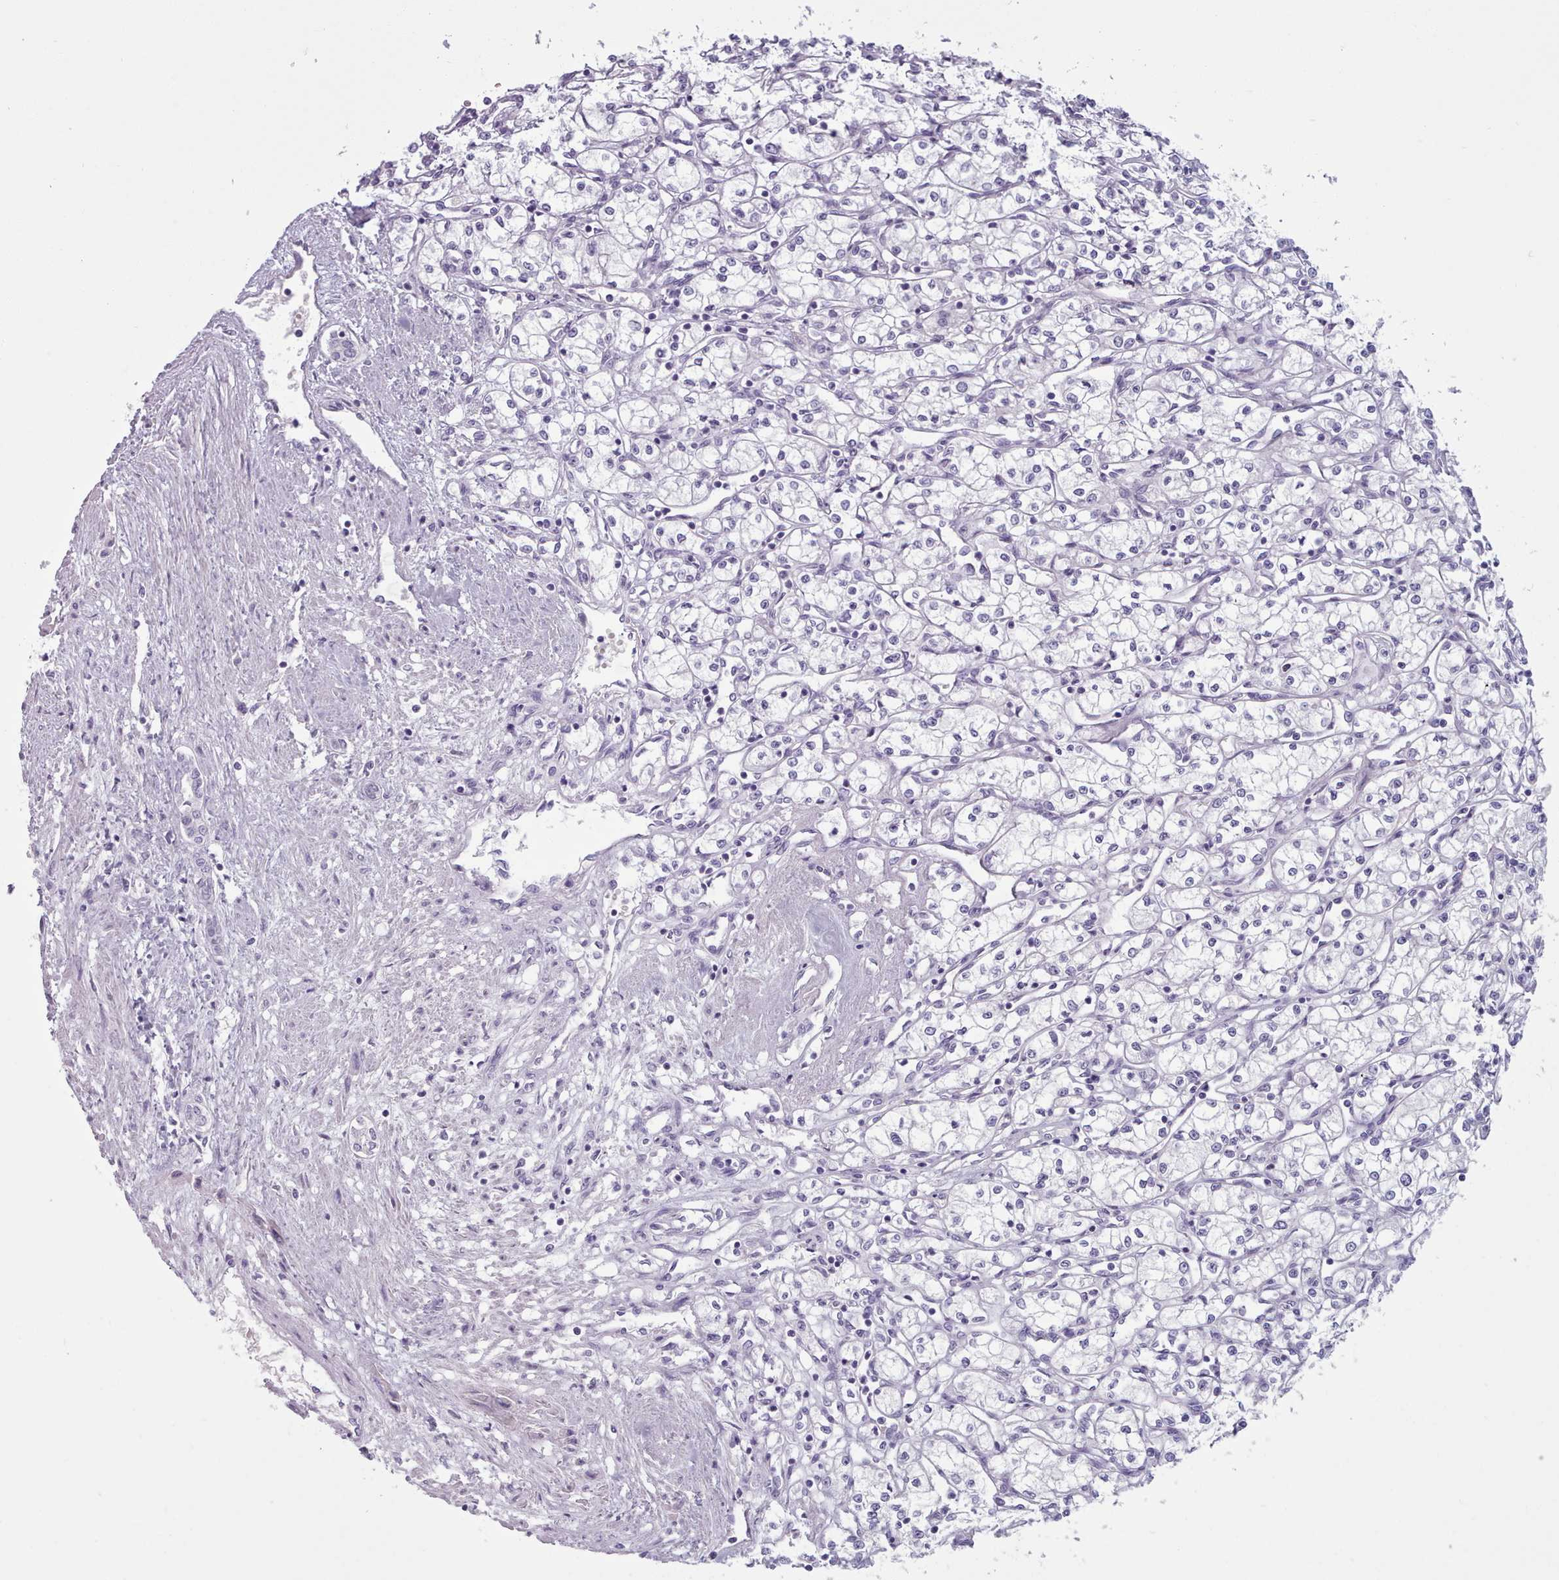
{"staining": {"intensity": "negative", "quantity": "none", "location": "none"}, "tissue": "renal cancer", "cell_type": "Tumor cells", "image_type": "cancer", "snomed": [{"axis": "morphology", "description": "Adenocarcinoma, NOS"}, {"axis": "topography", "description": "Kidney"}], "caption": "Tumor cells show no significant protein expression in renal adenocarcinoma.", "gene": "ZNF43", "patient": {"sex": "male", "age": 59}}